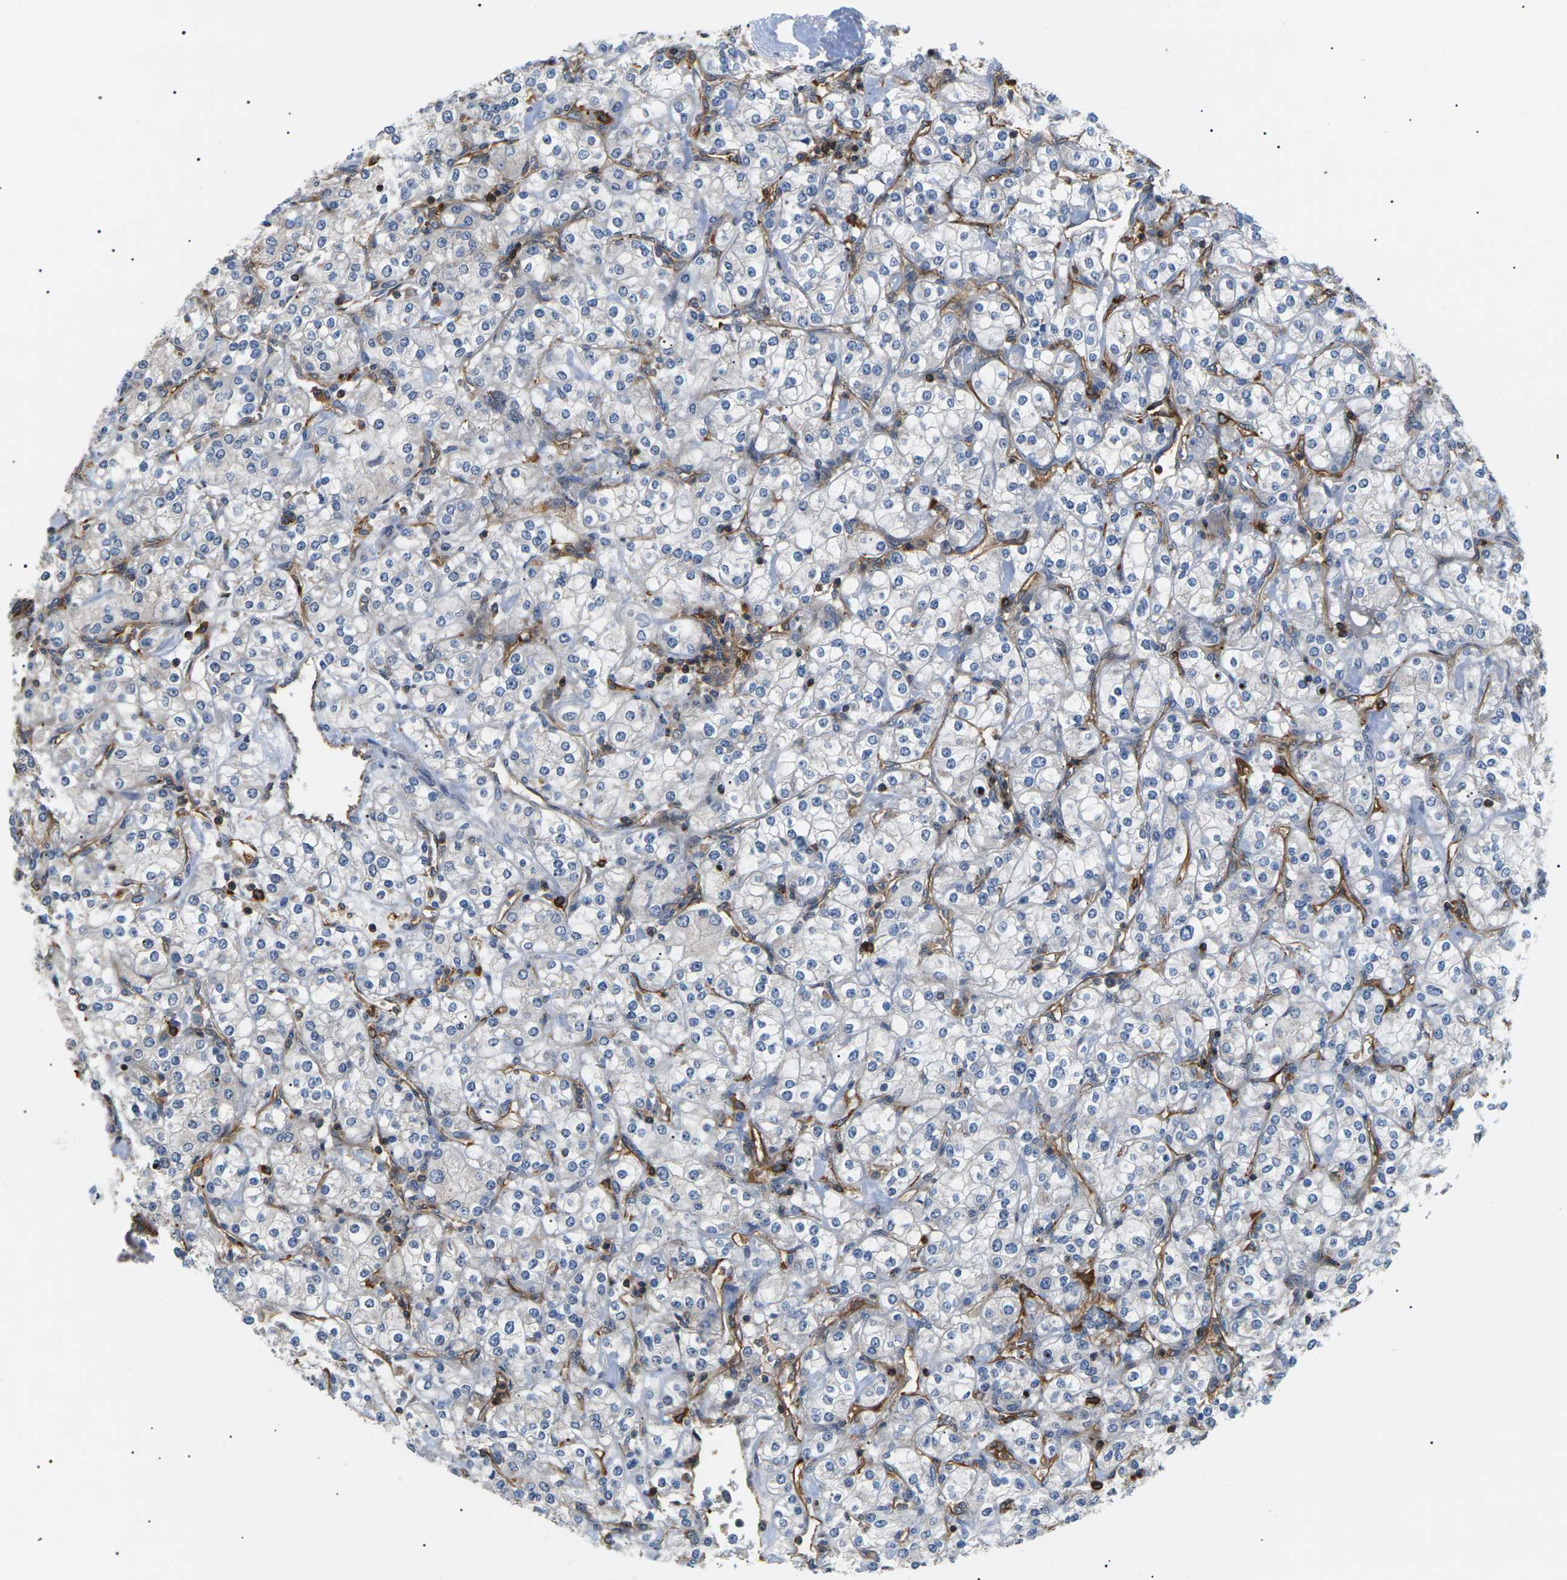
{"staining": {"intensity": "negative", "quantity": "none", "location": "none"}, "tissue": "renal cancer", "cell_type": "Tumor cells", "image_type": "cancer", "snomed": [{"axis": "morphology", "description": "Adenocarcinoma, NOS"}, {"axis": "topography", "description": "Kidney"}], "caption": "This is a image of immunohistochemistry staining of renal cancer (adenocarcinoma), which shows no expression in tumor cells. The staining was performed using DAB (3,3'-diaminobenzidine) to visualize the protein expression in brown, while the nuclei were stained in blue with hematoxylin (Magnification: 20x).", "gene": "TMTC4", "patient": {"sex": "male", "age": 77}}